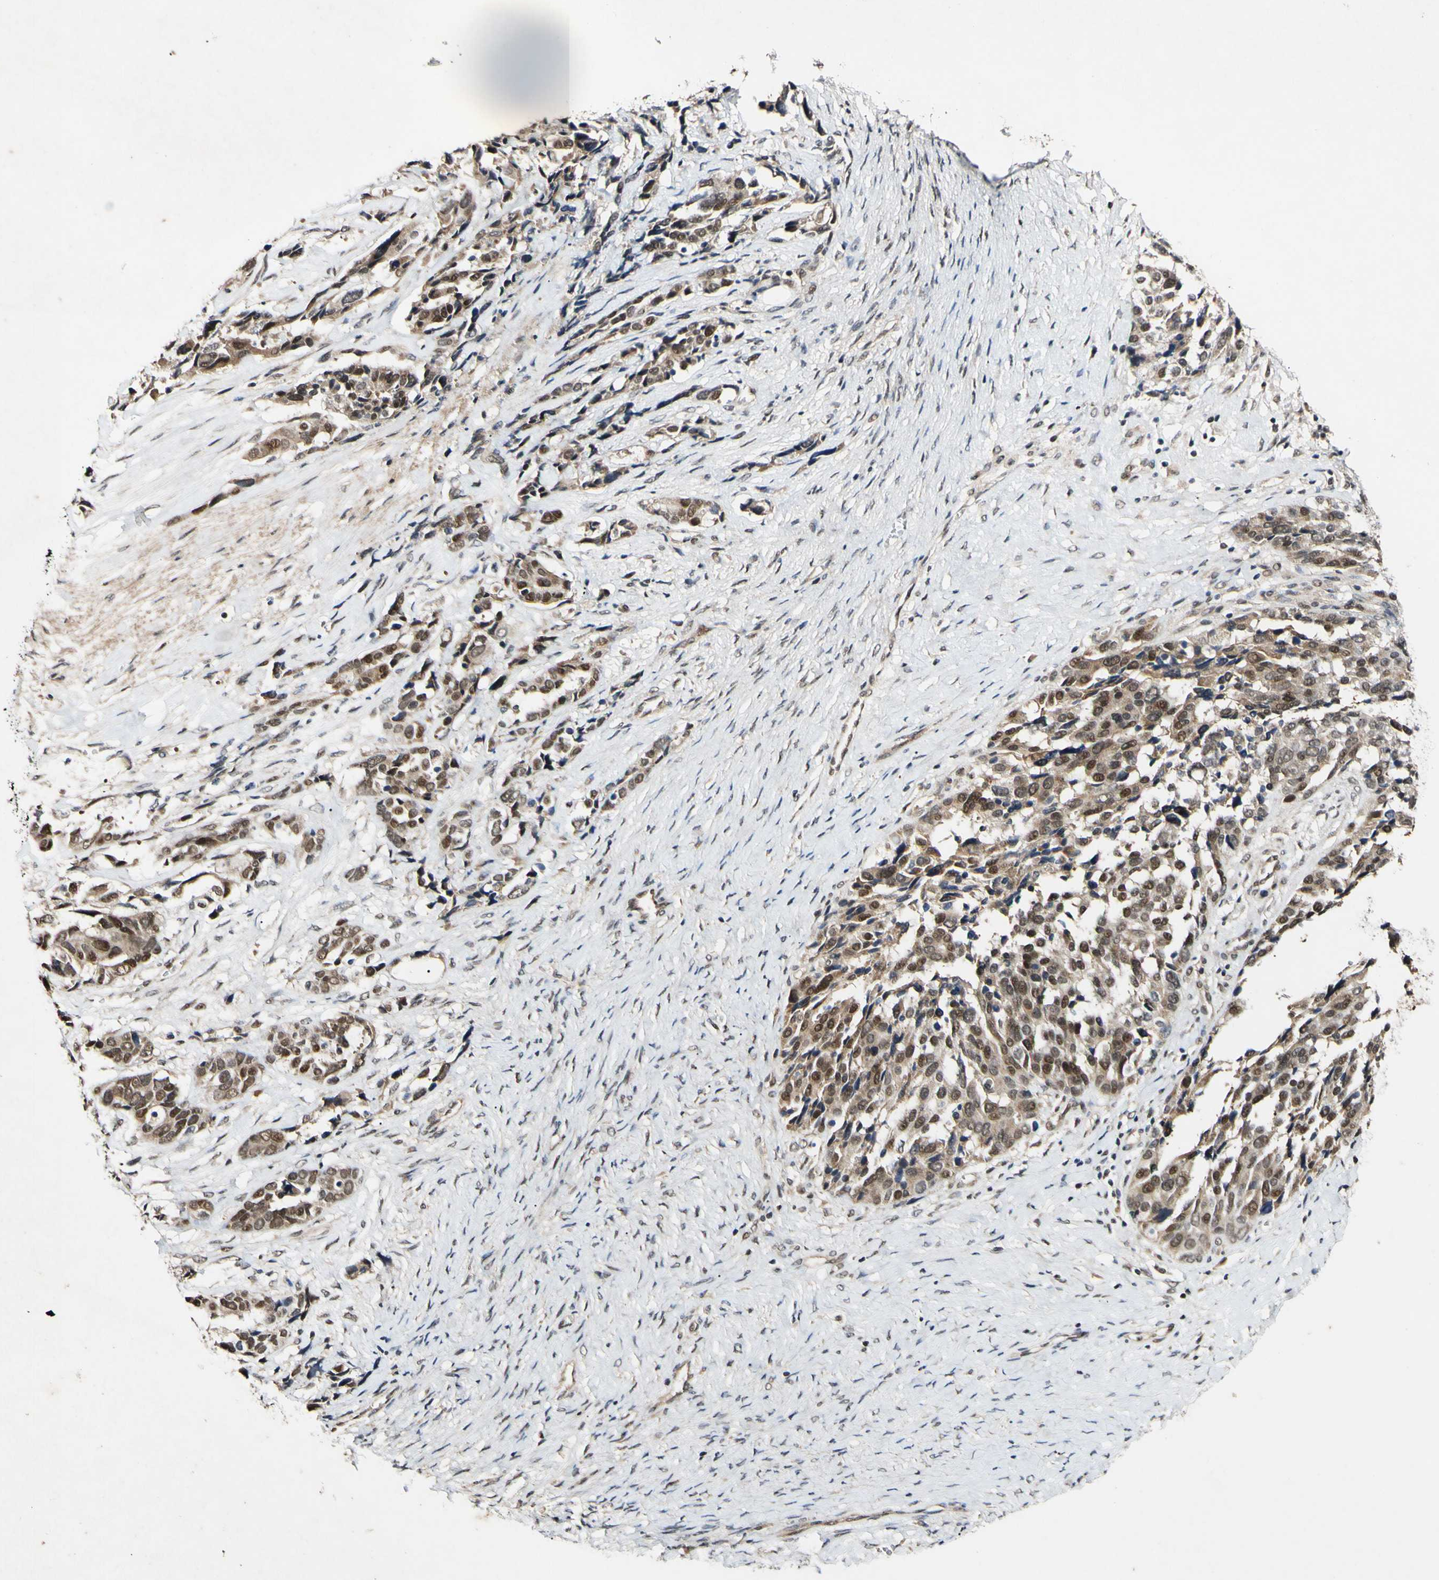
{"staining": {"intensity": "moderate", "quantity": "25%-75%", "location": "cytoplasmic/membranous,nuclear"}, "tissue": "ovarian cancer", "cell_type": "Tumor cells", "image_type": "cancer", "snomed": [{"axis": "morphology", "description": "Cystadenocarcinoma, serous, NOS"}, {"axis": "topography", "description": "Ovary"}], "caption": "Protein staining of ovarian cancer (serous cystadenocarcinoma) tissue exhibits moderate cytoplasmic/membranous and nuclear positivity in approximately 25%-75% of tumor cells.", "gene": "POLR2F", "patient": {"sex": "female", "age": 44}}